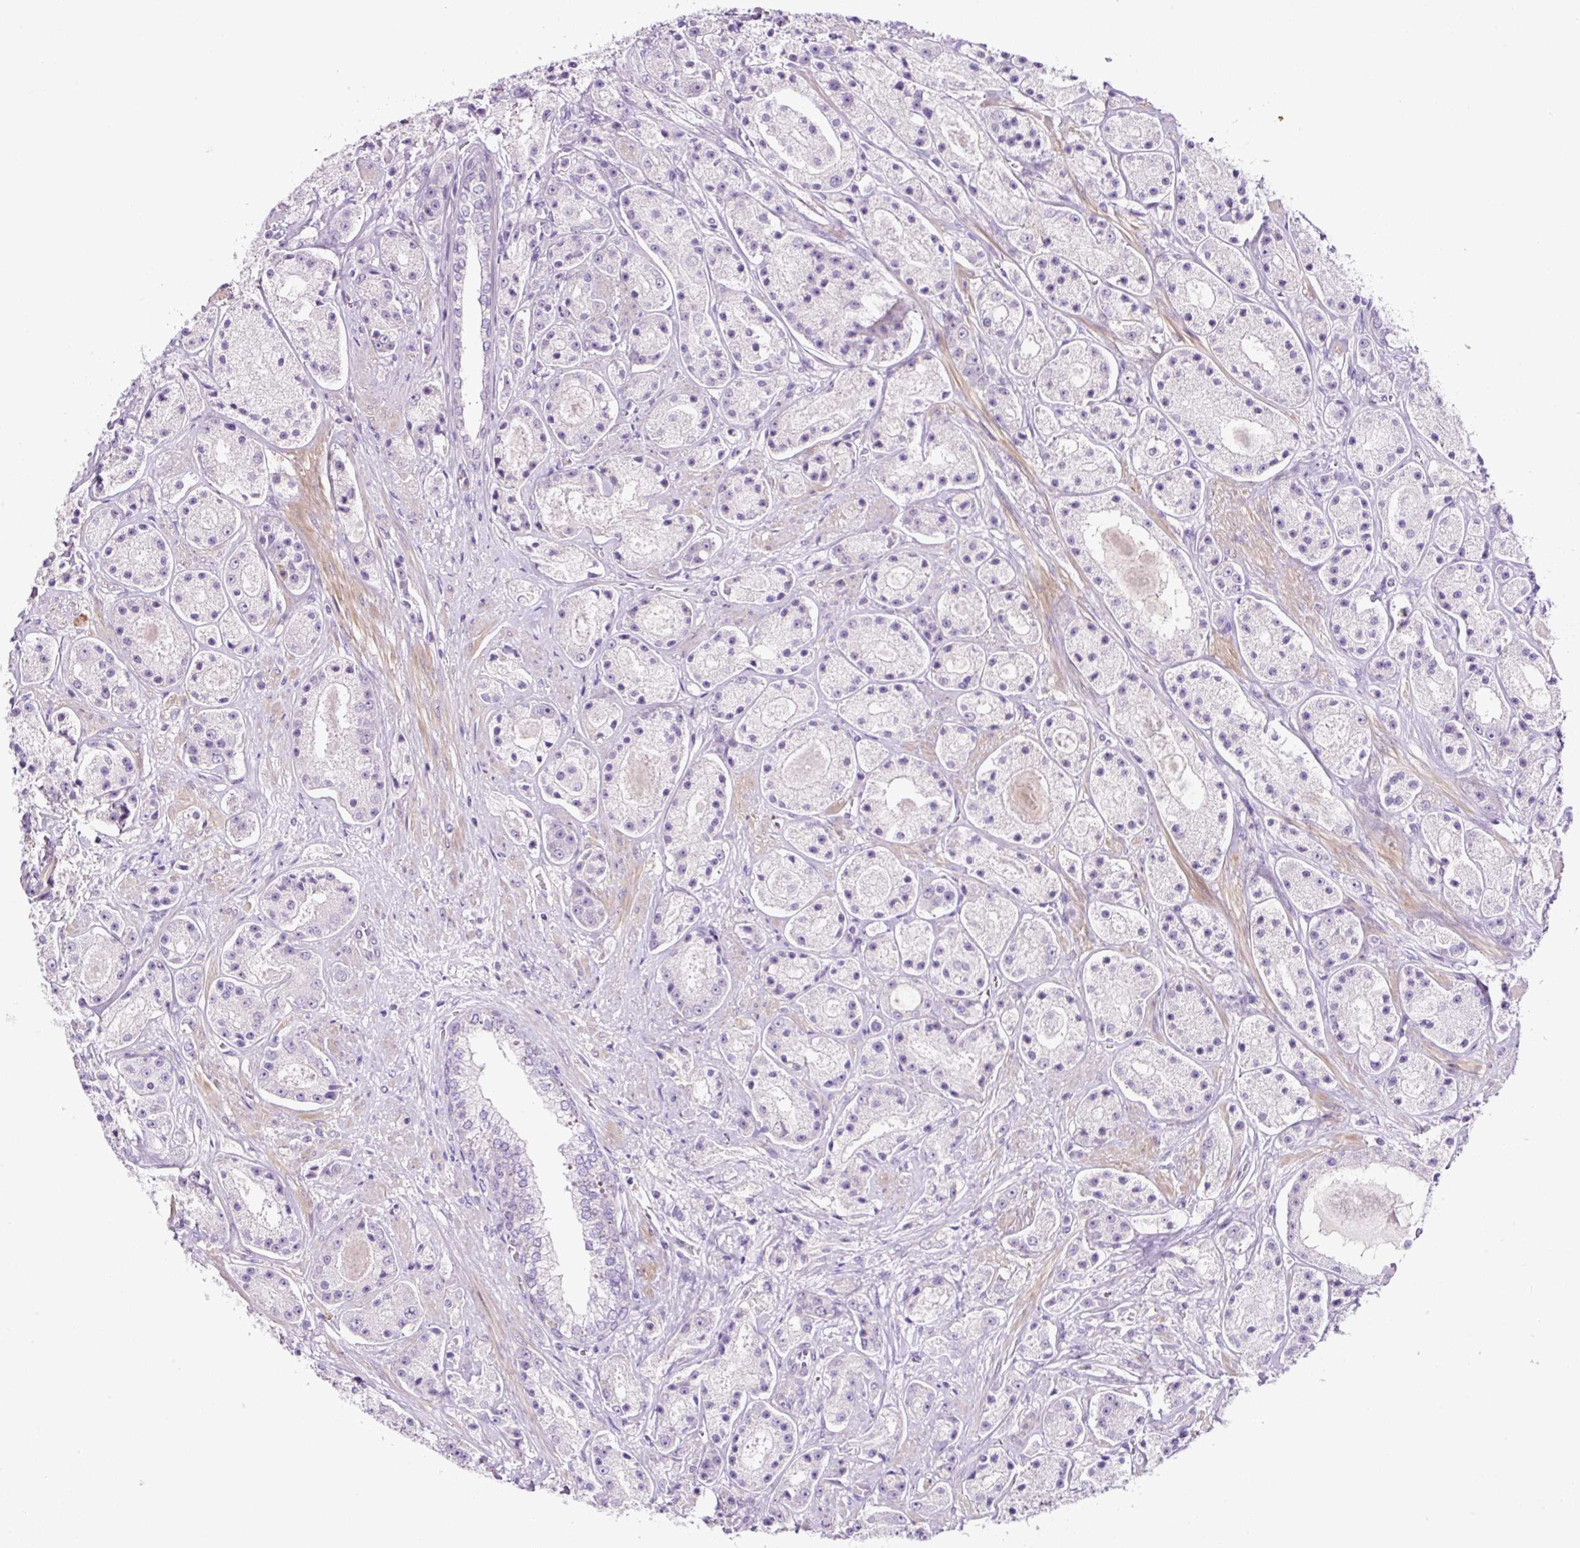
{"staining": {"intensity": "negative", "quantity": "none", "location": "none"}, "tissue": "prostate cancer", "cell_type": "Tumor cells", "image_type": "cancer", "snomed": [{"axis": "morphology", "description": "Adenocarcinoma, High grade"}, {"axis": "topography", "description": "Prostate"}], "caption": "Tumor cells are negative for protein expression in human high-grade adenocarcinoma (prostate).", "gene": "OGDHL", "patient": {"sex": "male", "age": 67}}